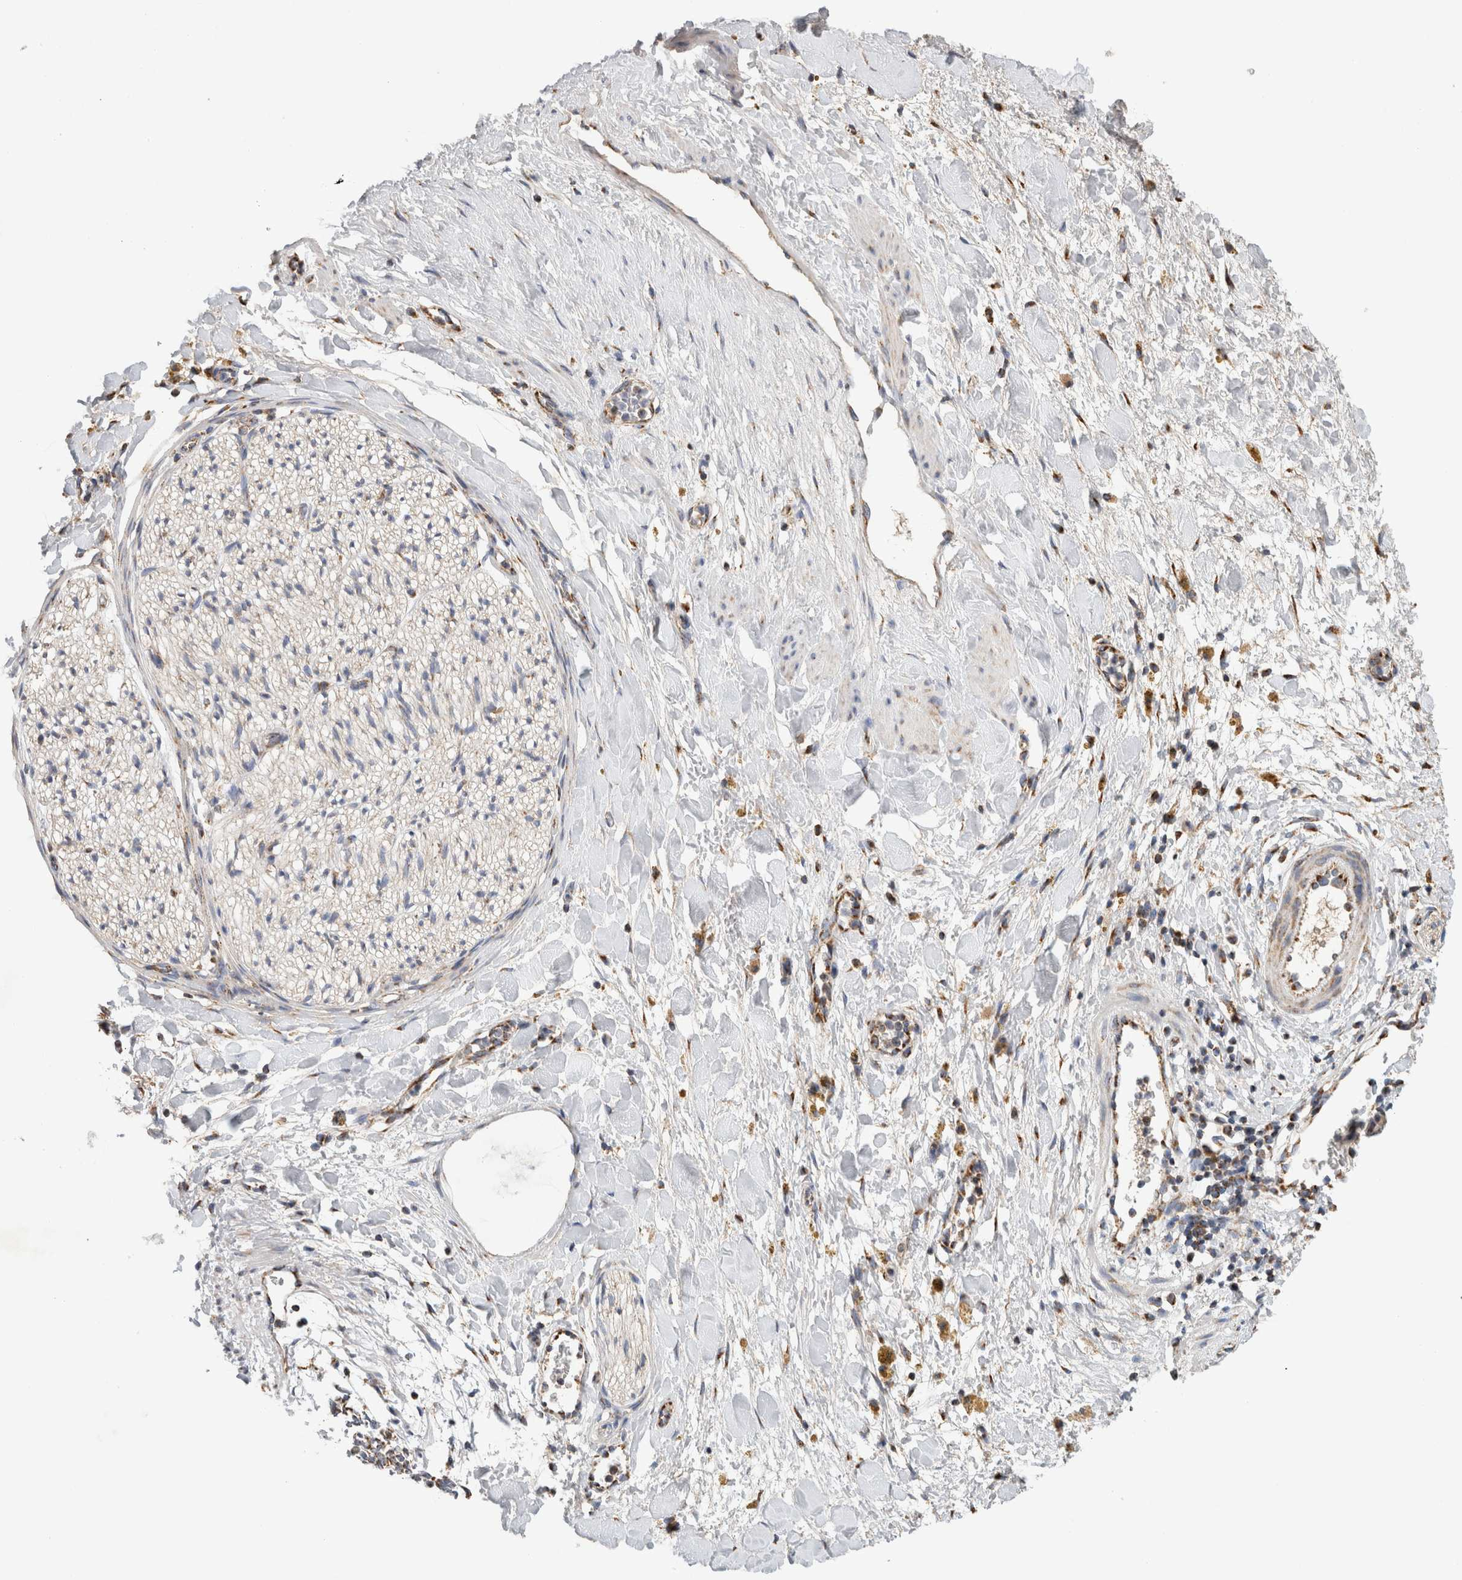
{"staining": {"intensity": "weak", "quantity": ">75%", "location": "cytoplasmic/membranous"}, "tissue": "adipose tissue", "cell_type": "Adipocytes", "image_type": "normal", "snomed": [{"axis": "morphology", "description": "Normal tissue, NOS"}, {"axis": "topography", "description": "Kidney"}, {"axis": "topography", "description": "Peripheral nerve tissue"}], "caption": "A high-resolution micrograph shows IHC staining of normal adipose tissue, which shows weak cytoplasmic/membranous staining in approximately >75% of adipocytes.", "gene": "IARS2", "patient": {"sex": "male", "age": 7}}